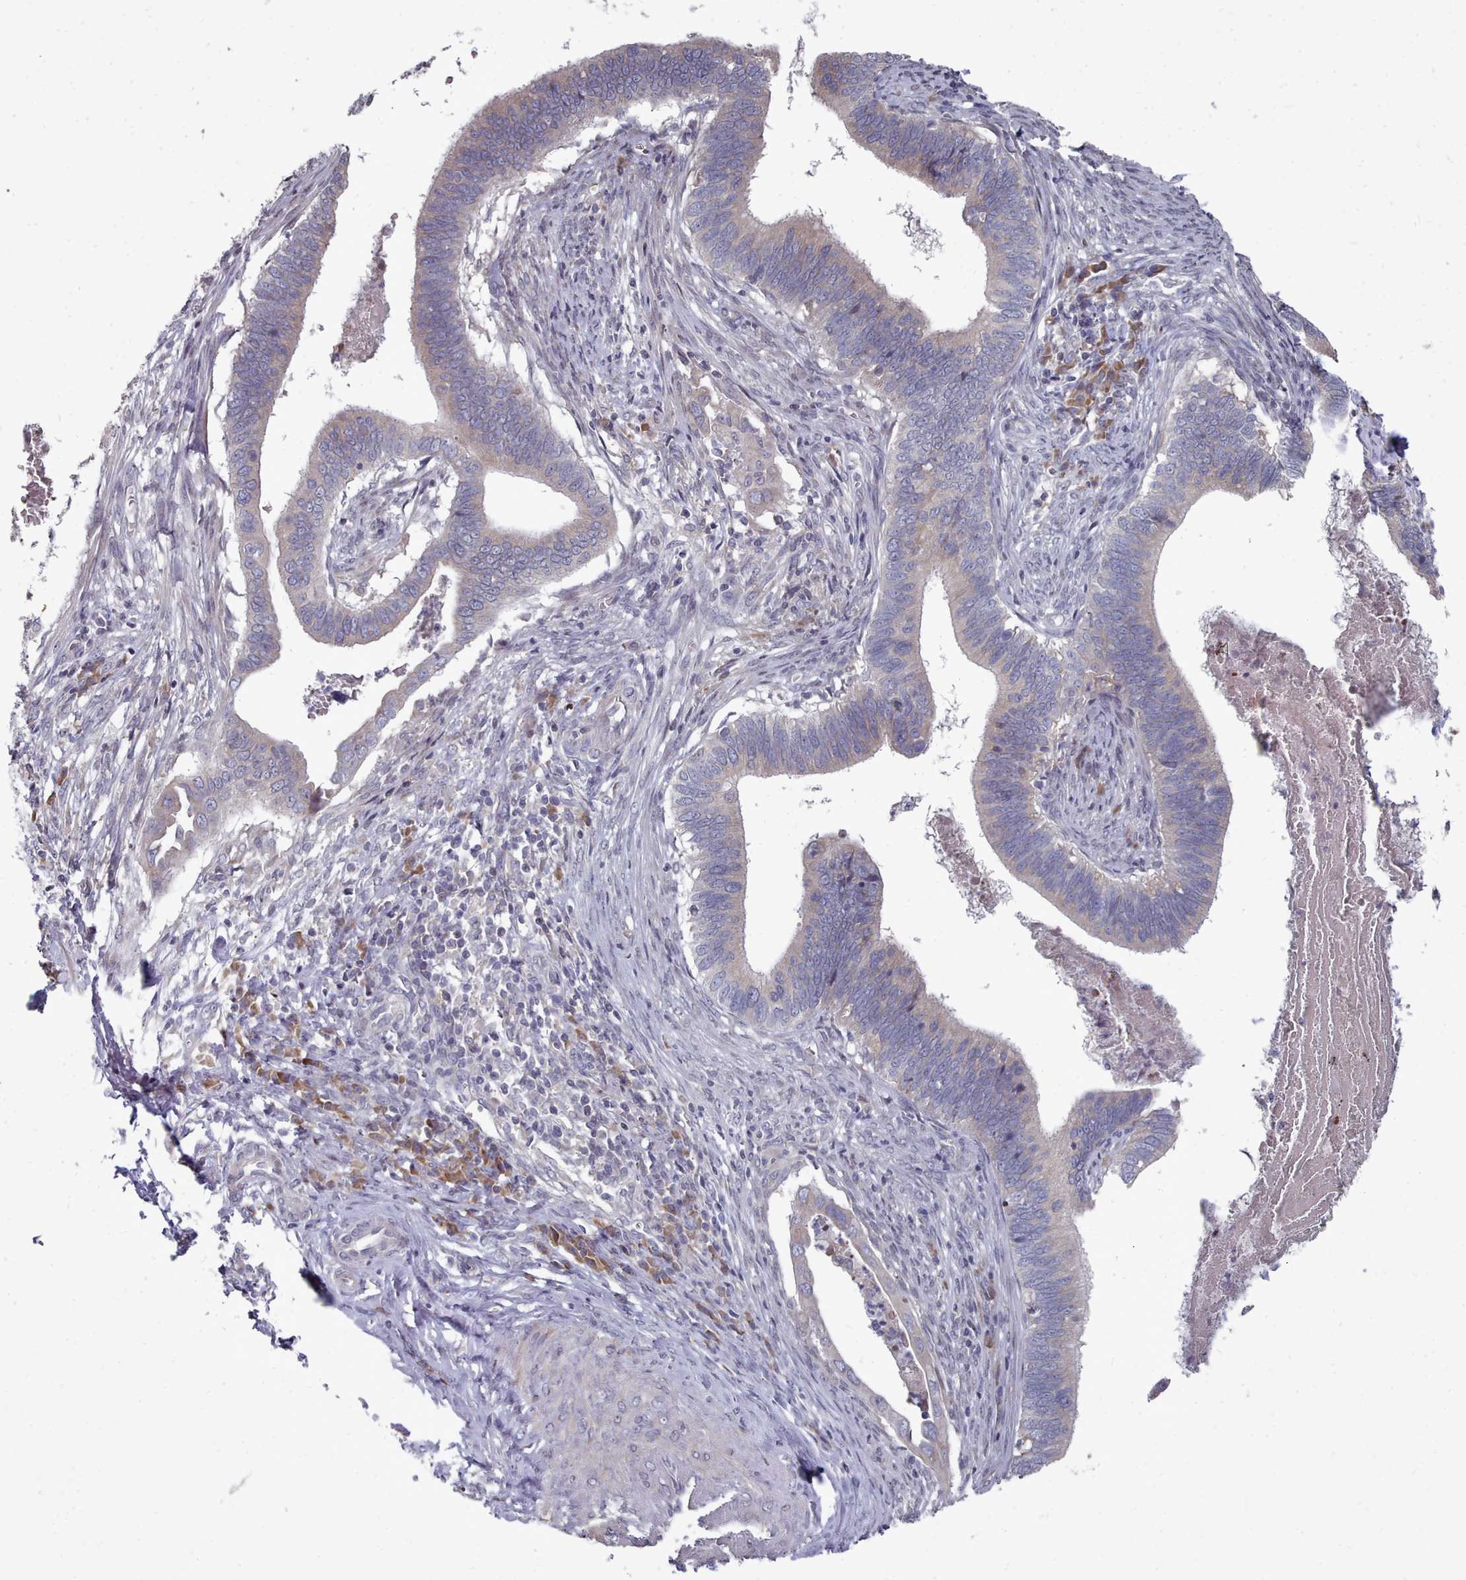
{"staining": {"intensity": "weak", "quantity": "<25%", "location": "cytoplasmic/membranous"}, "tissue": "cervical cancer", "cell_type": "Tumor cells", "image_type": "cancer", "snomed": [{"axis": "morphology", "description": "Adenocarcinoma, NOS"}, {"axis": "topography", "description": "Cervix"}], "caption": "The image reveals no staining of tumor cells in adenocarcinoma (cervical). (Stains: DAB immunohistochemistry (IHC) with hematoxylin counter stain, Microscopy: brightfield microscopy at high magnification).", "gene": "ACKR3", "patient": {"sex": "female", "age": 42}}